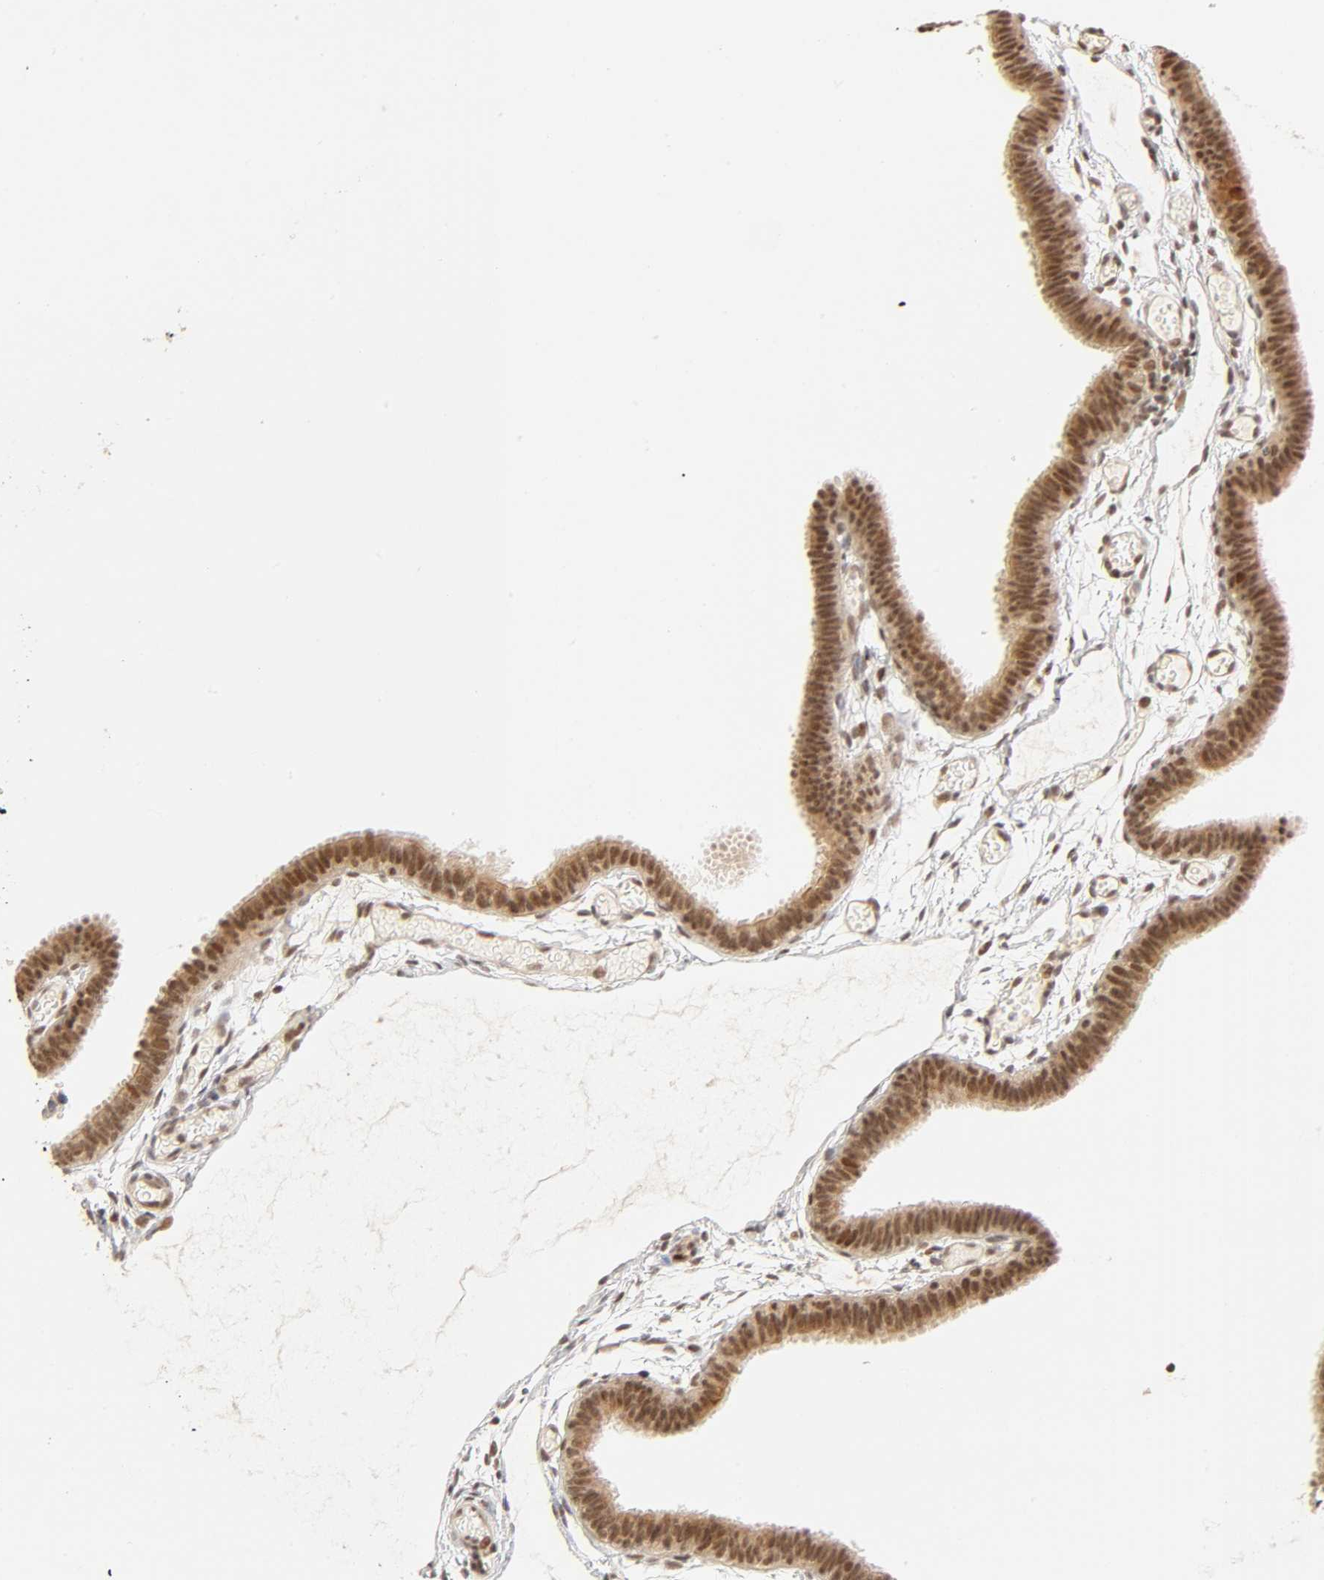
{"staining": {"intensity": "strong", "quantity": ">75%", "location": "cytoplasmic/membranous,nuclear"}, "tissue": "fallopian tube", "cell_type": "Glandular cells", "image_type": "normal", "snomed": [{"axis": "morphology", "description": "Normal tissue, NOS"}, {"axis": "topography", "description": "Fallopian tube"}], "caption": "Glandular cells demonstrate high levels of strong cytoplasmic/membranous,nuclear staining in approximately >75% of cells in benign human fallopian tube.", "gene": "TAF10", "patient": {"sex": "female", "age": 29}}